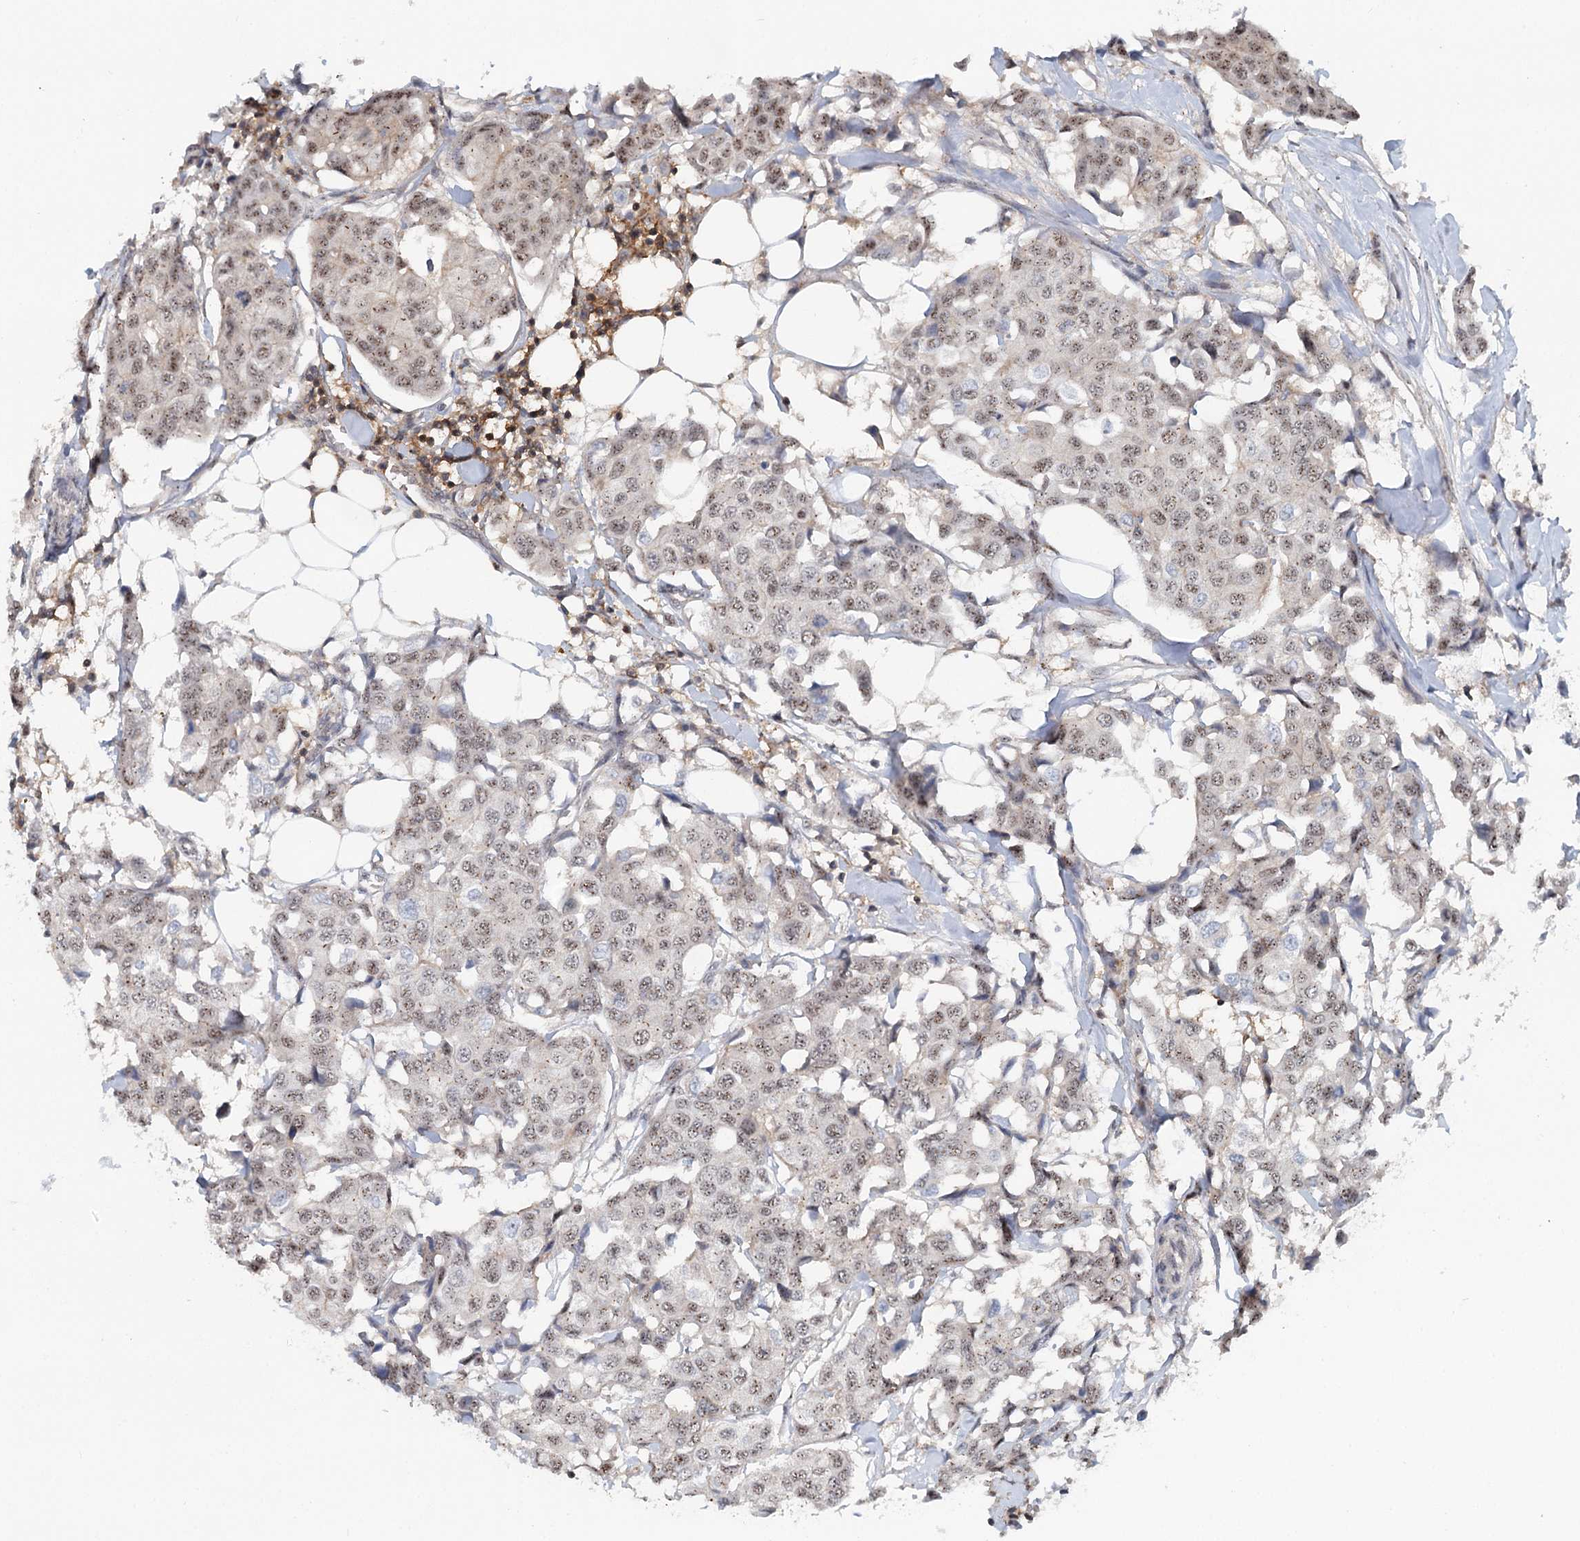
{"staining": {"intensity": "moderate", "quantity": "25%-75%", "location": "nuclear"}, "tissue": "breast cancer", "cell_type": "Tumor cells", "image_type": "cancer", "snomed": [{"axis": "morphology", "description": "Duct carcinoma"}, {"axis": "topography", "description": "Breast"}], "caption": "The micrograph exhibits a brown stain indicating the presence of a protein in the nuclear of tumor cells in breast cancer.", "gene": "CDC42SE2", "patient": {"sex": "female", "age": 80}}